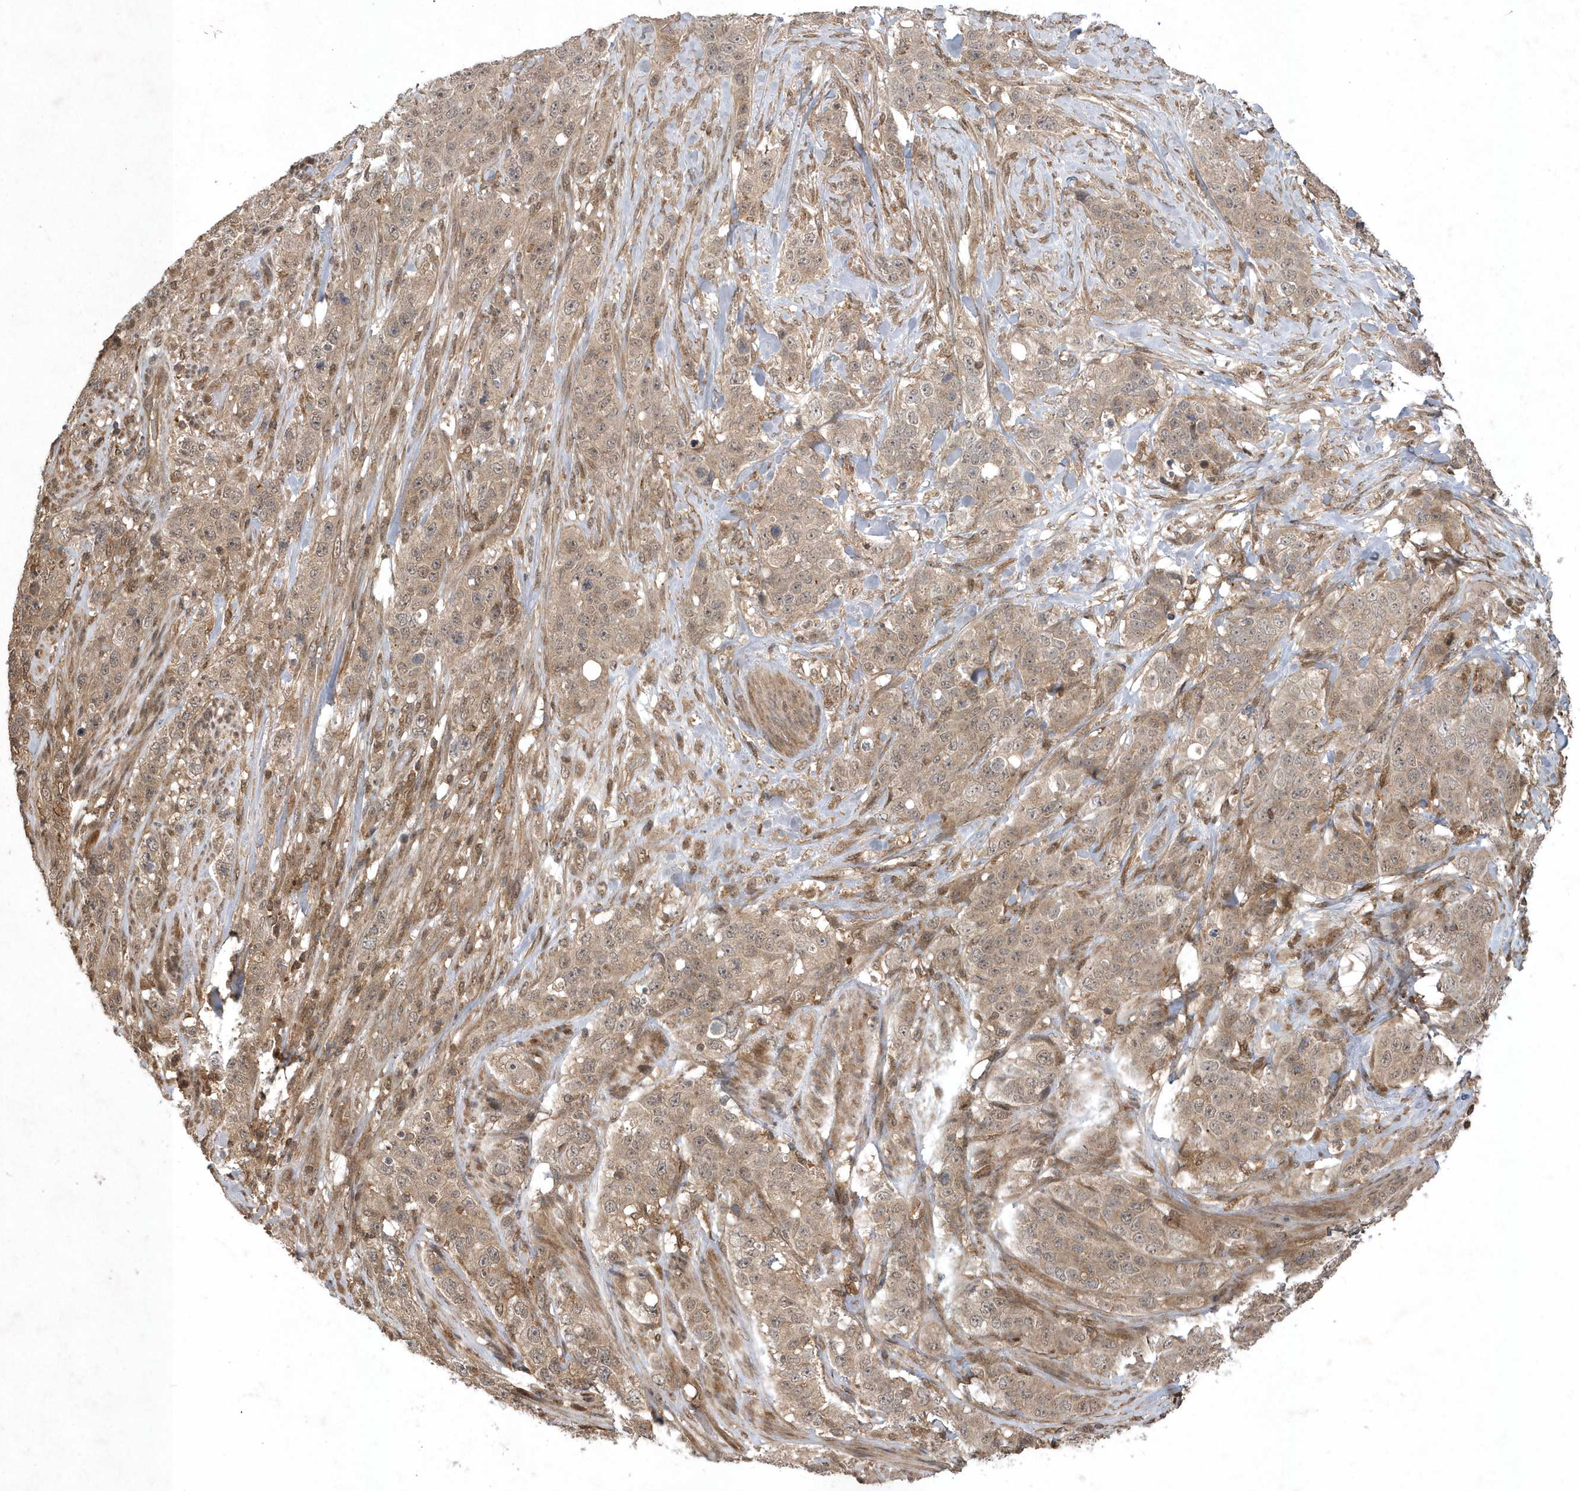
{"staining": {"intensity": "weak", "quantity": ">75%", "location": "cytoplasmic/membranous"}, "tissue": "stomach cancer", "cell_type": "Tumor cells", "image_type": "cancer", "snomed": [{"axis": "morphology", "description": "Adenocarcinoma, NOS"}, {"axis": "topography", "description": "Stomach"}], "caption": "This histopathology image reveals immunohistochemistry (IHC) staining of human stomach cancer (adenocarcinoma), with low weak cytoplasmic/membranous staining in about >75% of tumor cells.", "gene": "LACC1", "patient": {"sex": "male", "age": 48}}